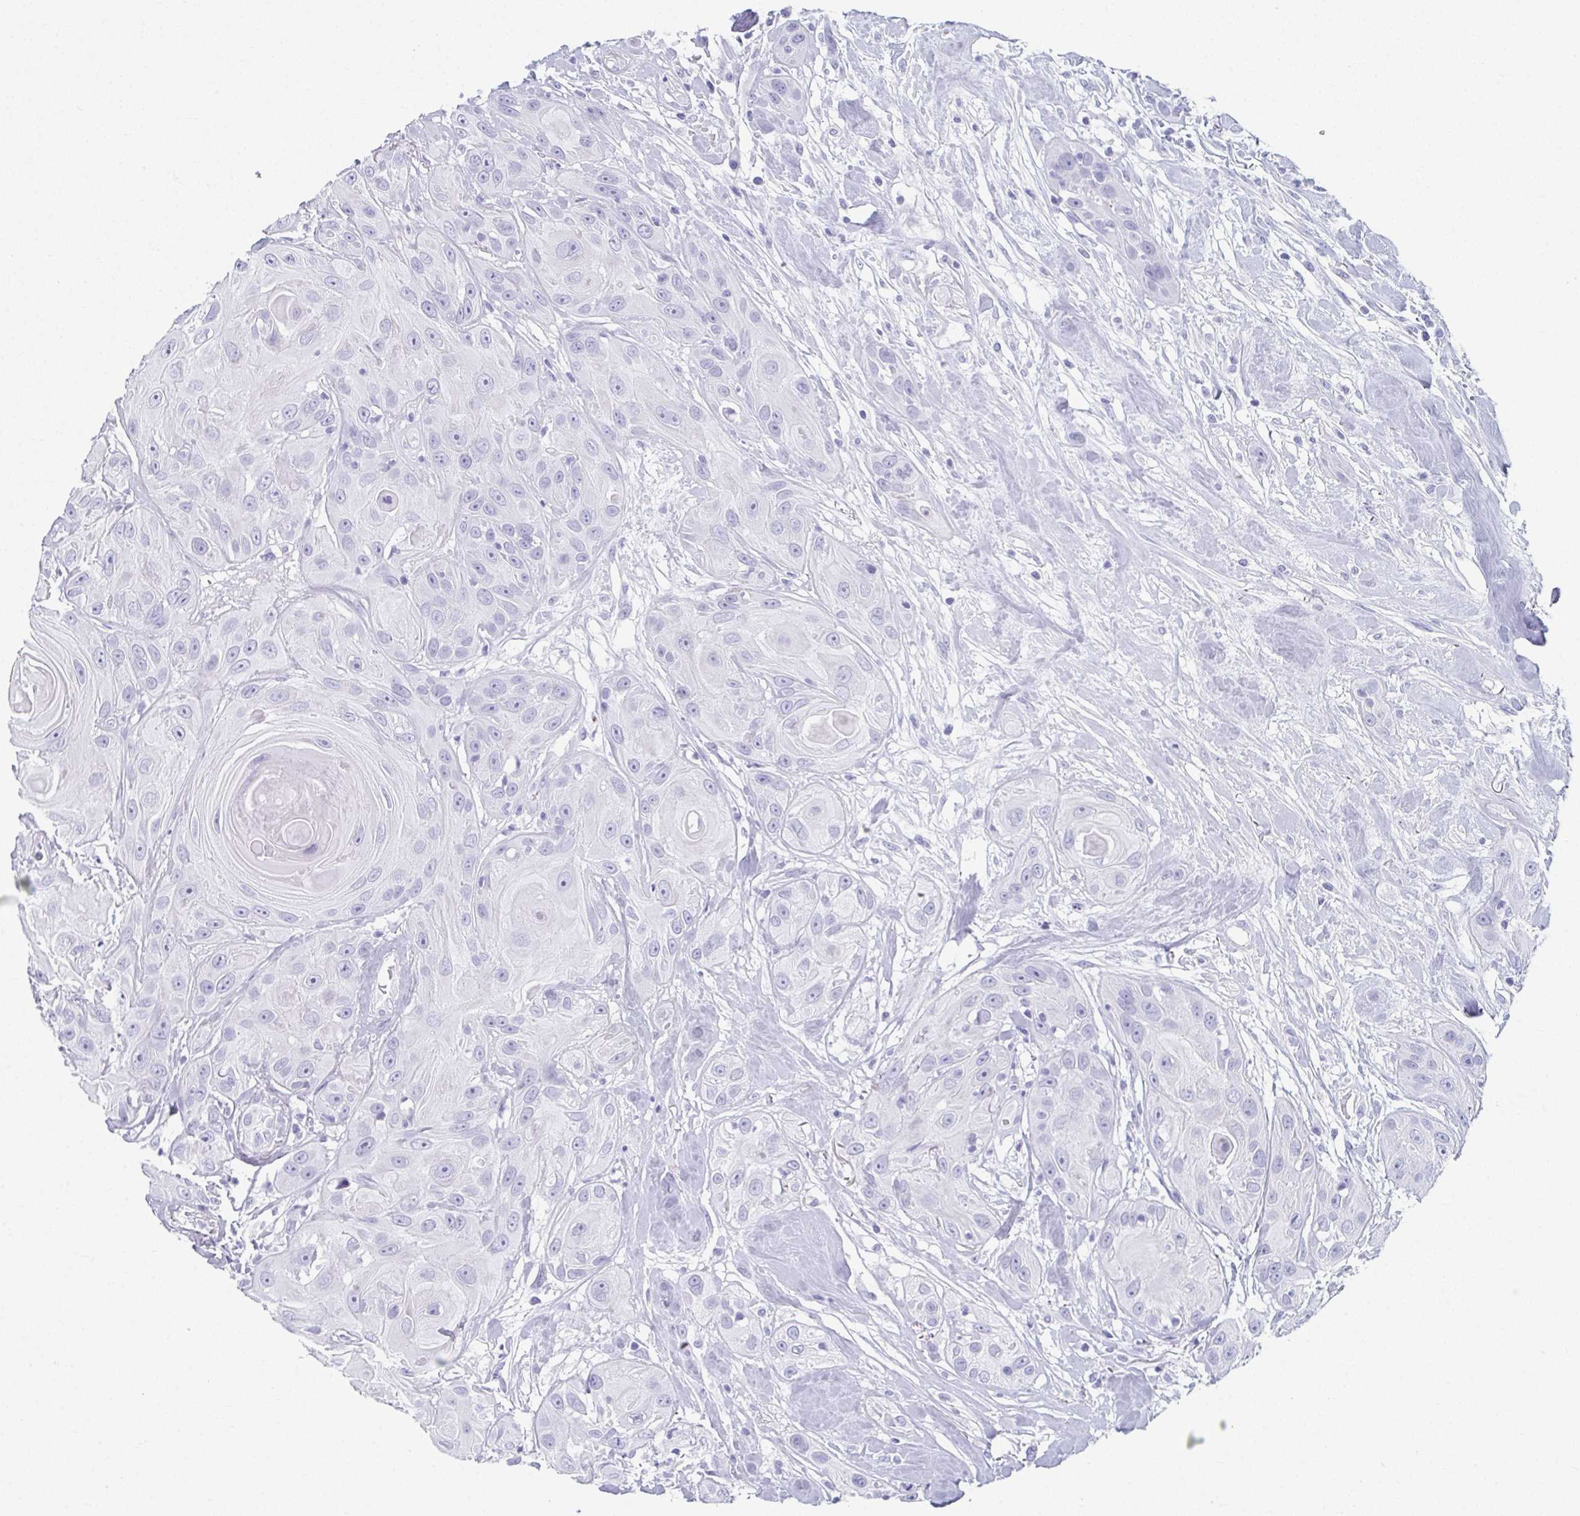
{"staining": {"intensity": "negative", "quantity": "none", "location": "none"}, "tissue": "head and neck cancer", "cell_type": "Tumor cells", "image_type": "cancer", "snomed": [{"axis": "morphology", "description": "Squamous cell carcinoma, NOS"}, {"axis": "topography", "description": "Oral tissue"}, {"axis": "topography", "description": "Head-Neck"}], "caption": "Tumor cells are negative for brown protein staining in head and neck cancer. (Brightfield microscopy of DAB IHC at high magnification).", "gene": "GHRL", "patient": {"sex": "male", "age": 77}}